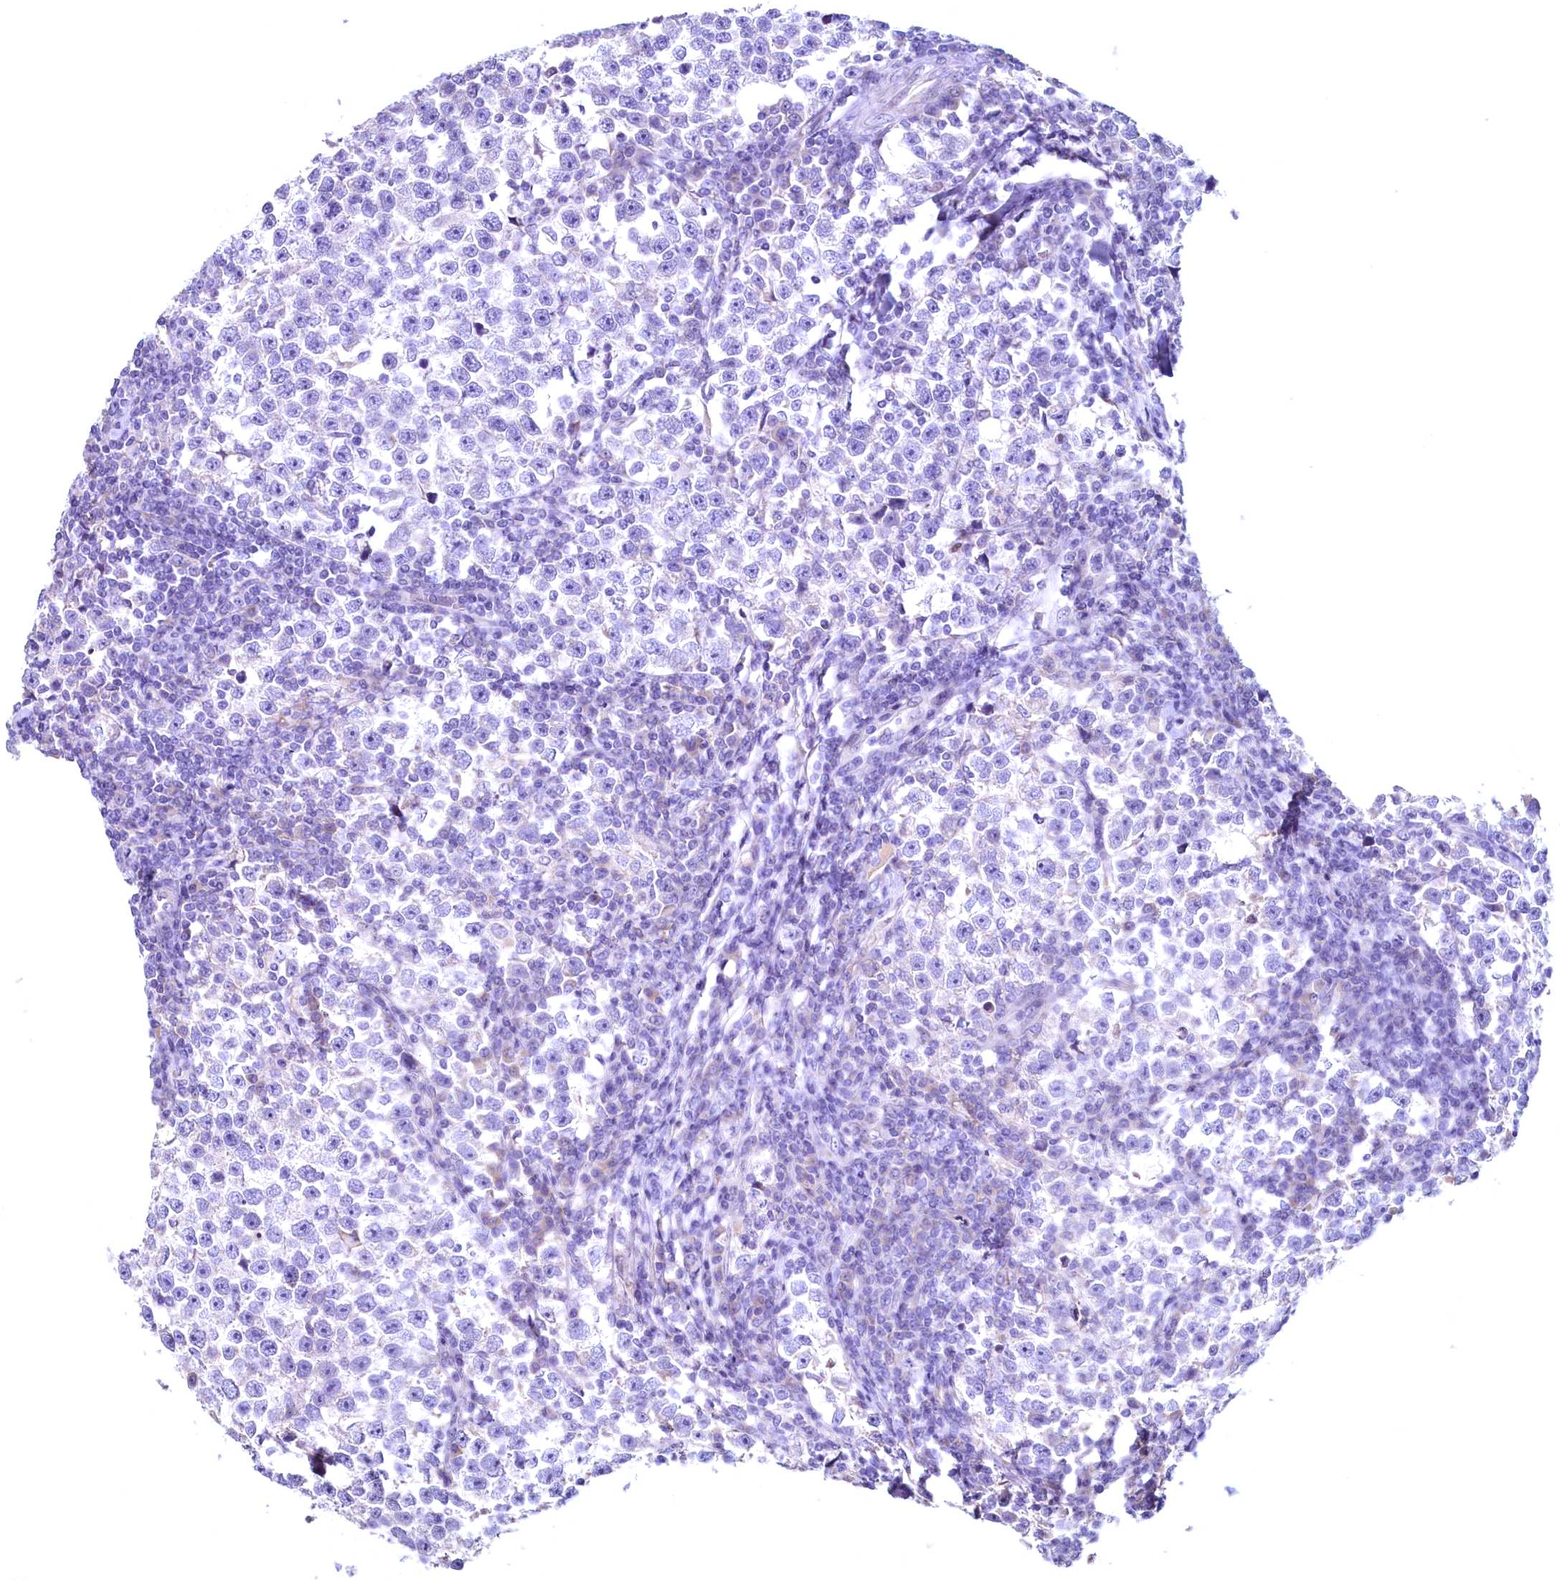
{"staining": {"intensity": "negative", "quantity": "none", "location": "none"}, "tissue": "testis cancer", "cell_type": "Tumor cells", "image_type": "cancer", "snomed": [{"axis": "morphology", "description": "Normal tissue, NOS"}, {"axis": "morphology", "description": "Seminoma, NOS"}, {"axis": "topography", "description": "Testis"}], "caption": "Testis cancer was stained to show a protein in brown. There is no significant staining in tumor cells.", "gene": "MAP1LC3A", "patient": {"sex": "male", "age": 43}}